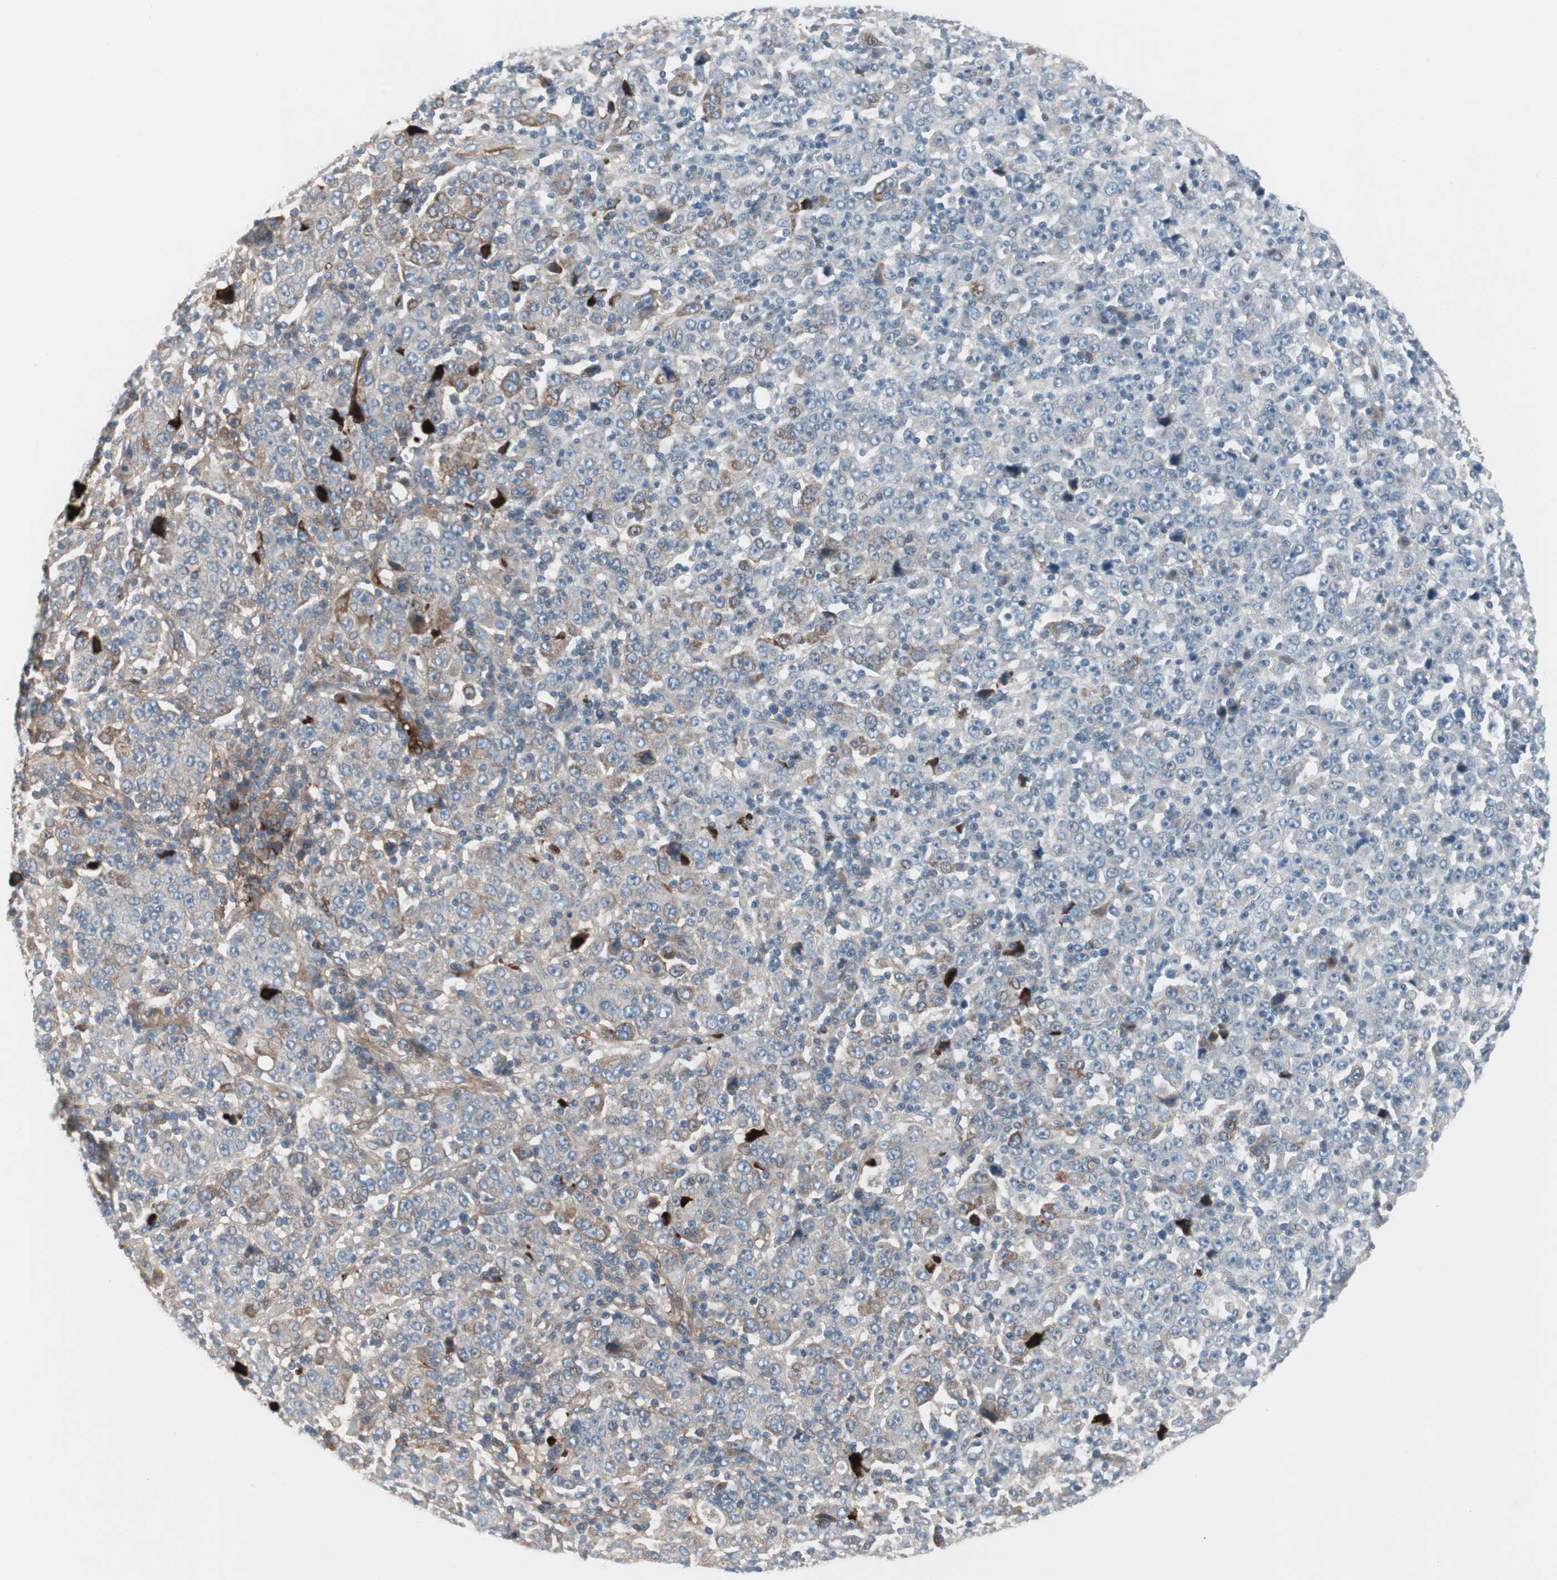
{"staining": {"intensity": "weak", "quantity": ">75%", "location": "cytoplasmic/membranous"}, "tissue": "stomach cancer", "cell_type": "Tumor cells", "image_type": "cancer", "snomed": [{"axis": "morphology", "description": "Normal tissue, NOS"}, {"axis": "morphology", "description": "Adenocarcinoma, NOS"}, {"axis": "topography", "description": "Stomach, upper"}, {"axis": "topography", "description": "Stomach"}], "caption": "Immunohistochemistry of human stomach cancer demonstrates low levels of weak cytoplasmic/membranous staining in about >75% of tumor cells.", "gene": "PIGR", "patient": {"sex": "male", "age": 59}}